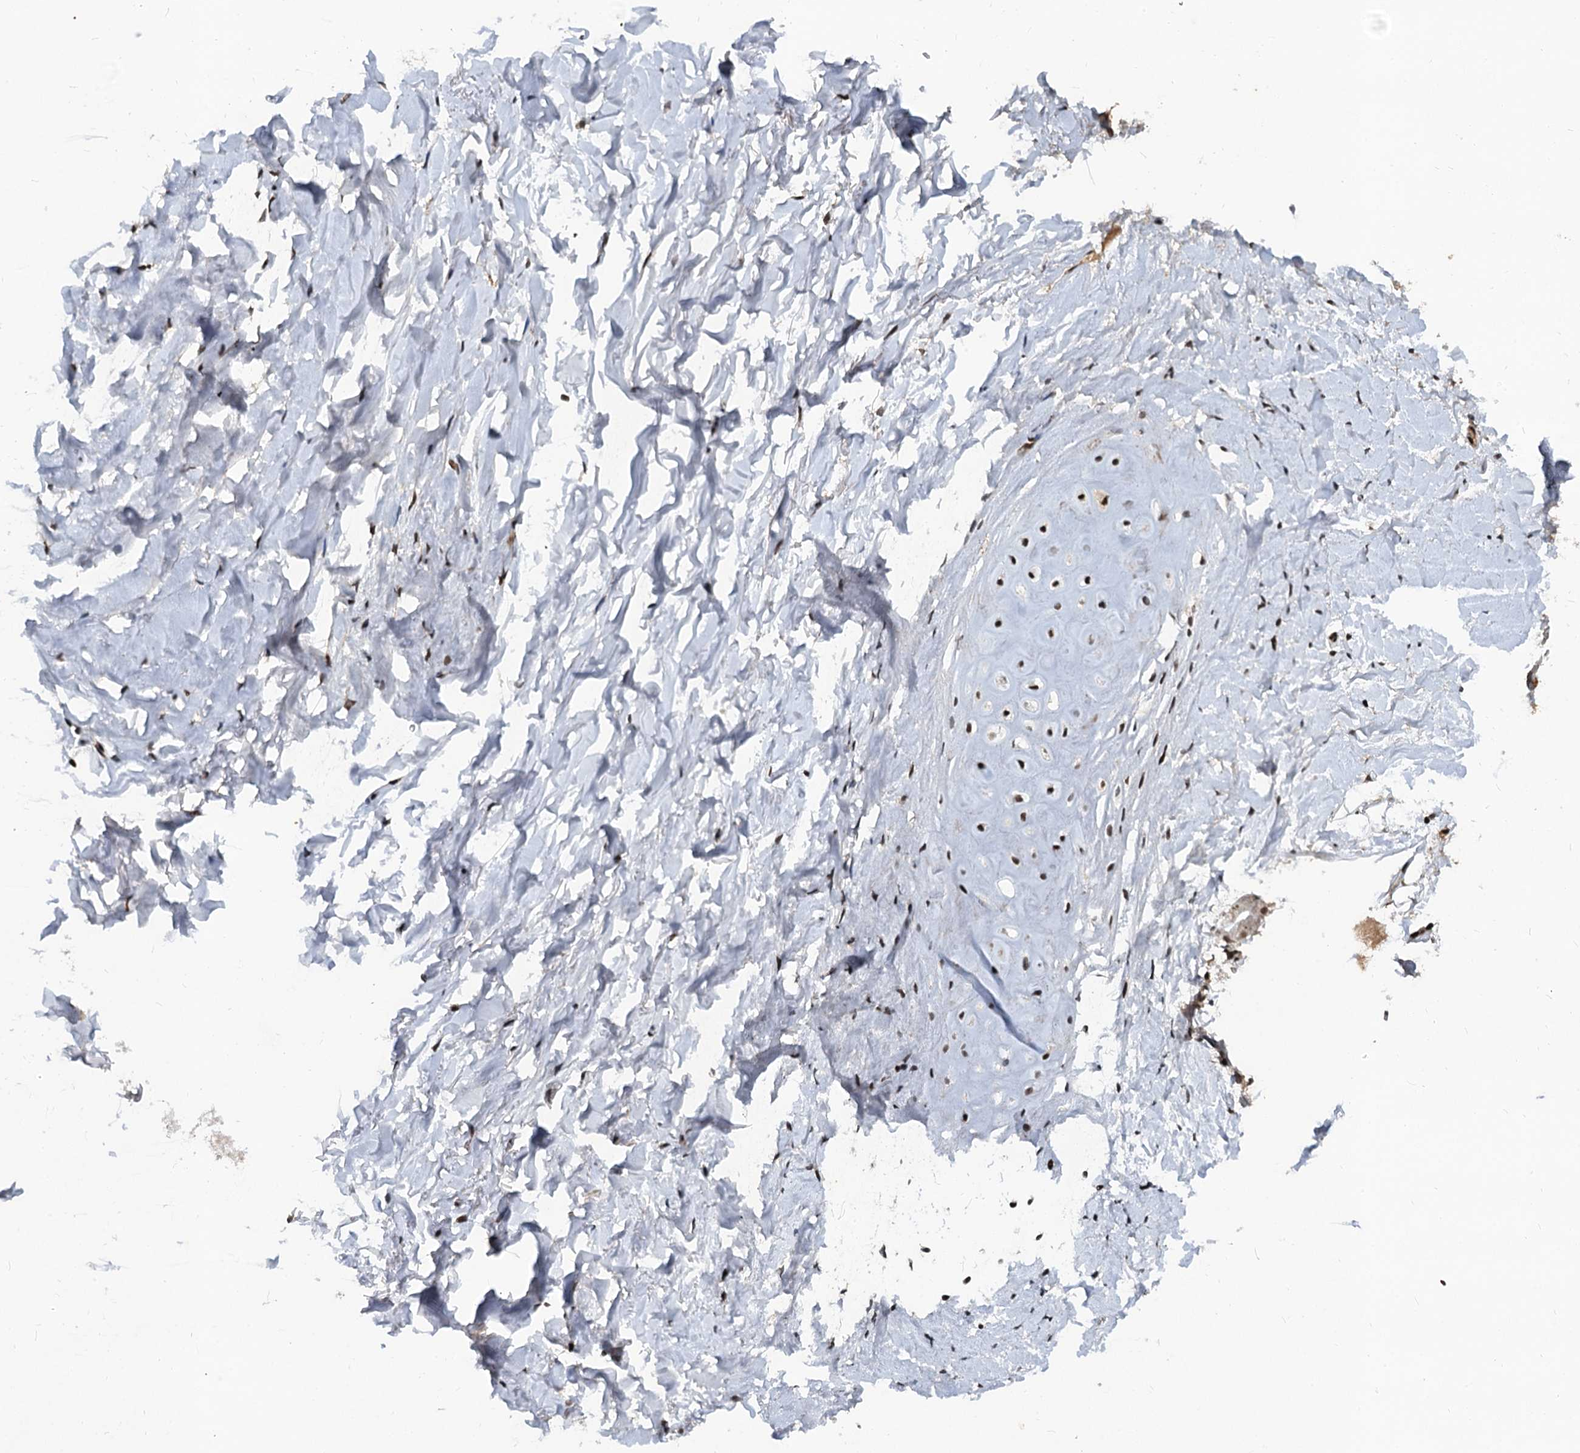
{"staining": {"intensity": "moderate", "quantity": ">75%", "location": "nuclear"}, "tissue": "adipose tissue", "cell_type": "Adipocytes", "image_type": "normal", "snomed": [{"axis": "morphology", "description": "Normal tissue, NOS"}, {"axis": "topography", "description": "Lymph node"}, {"axis": "topography", "description": "Bronchus"}], "caption": "Immunohistochemistry (IHC) photomicrograph of normal adipose tissue stained for a protein (brown), which demonstrates medium levels of moderate nuclear expression in about >75% of adipocytes.", "gene": "FAM217B", "patient": {"sex": "male", "age": 63}}